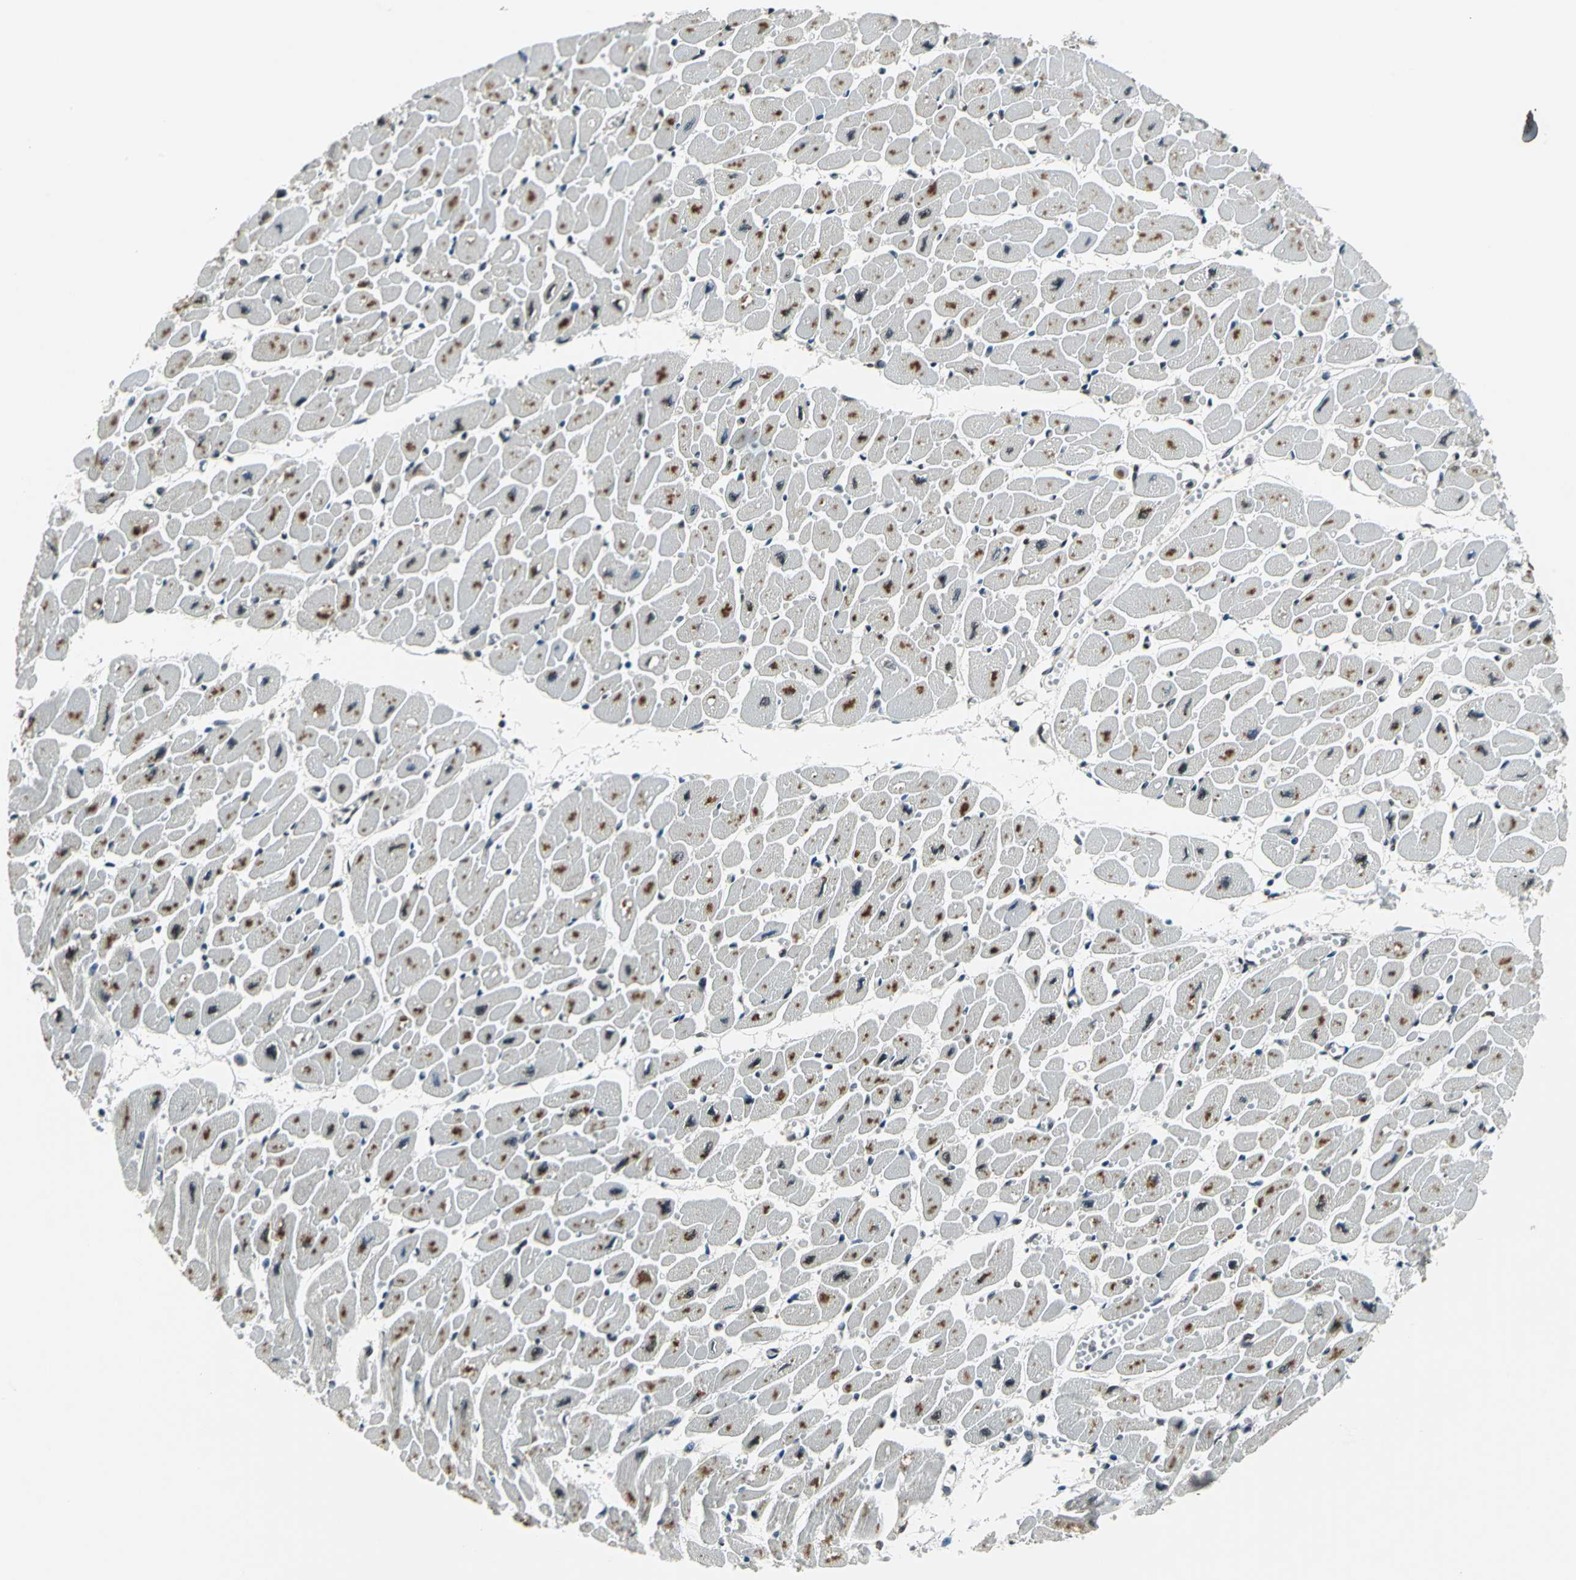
{"staining": {"intensity": "strong", "quantity": "25%-75%", "location": "nuclear"}, "tissue": "heart muscle", "cell_type": "Cardiomyocytes", "image_type": "normal", "snomed": [{"axis": "morphology", "description": "Normal tissue, NOS"}, {"axis": "topography", "description": "Heart"}], "caption": "This photomicrograph displays unremarkable heart muscle stained with immunohistochemistry (IHC) to label a protein in brown. The nuclear of cardiomyocytes show strong positivity for the protein. Nuclei are counter-stained blue.", "gene": "RBM14", "patient": {"sex": "female", "age": 54}}